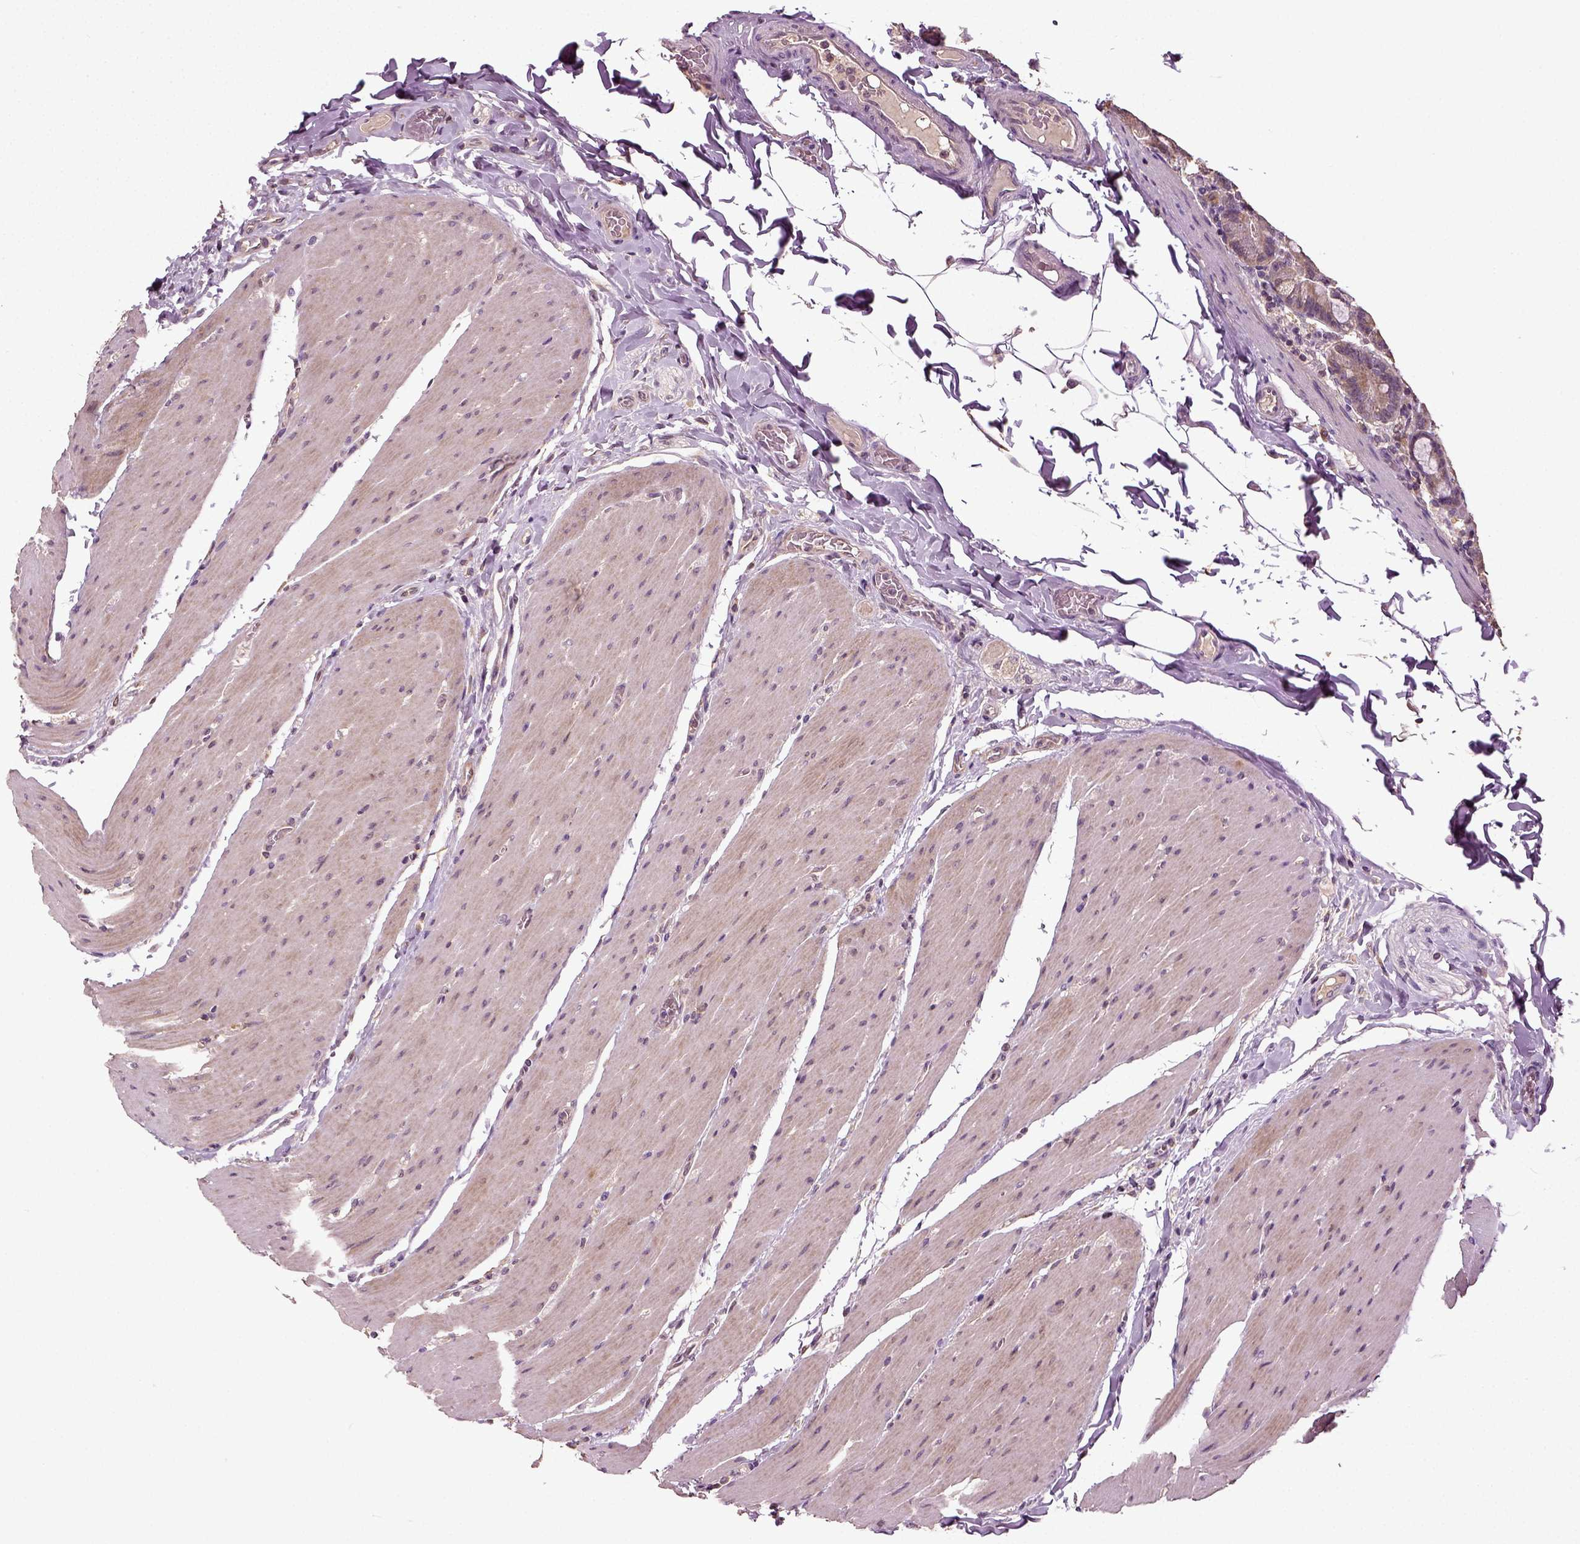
{"staining": {"intensity": "moderate", "quantity": ">75%", "location": "cytoplasmic/membranous"}, "tissue": "small intestine", "cell_type": "Glandular cells", "image_type": "normal", "snomed": [{"axis": "morphology", "description": "Normal tissue, NOS"}, {"axis": "topography", "description": "Small intestine"}], "caption": "Protein staining shows moderate cytoplasmic/membranous staining in about >75% of glandular cells in benign small intestine.", "gene": "ERV3", "patient": {"sex": "male", "age": 37}}